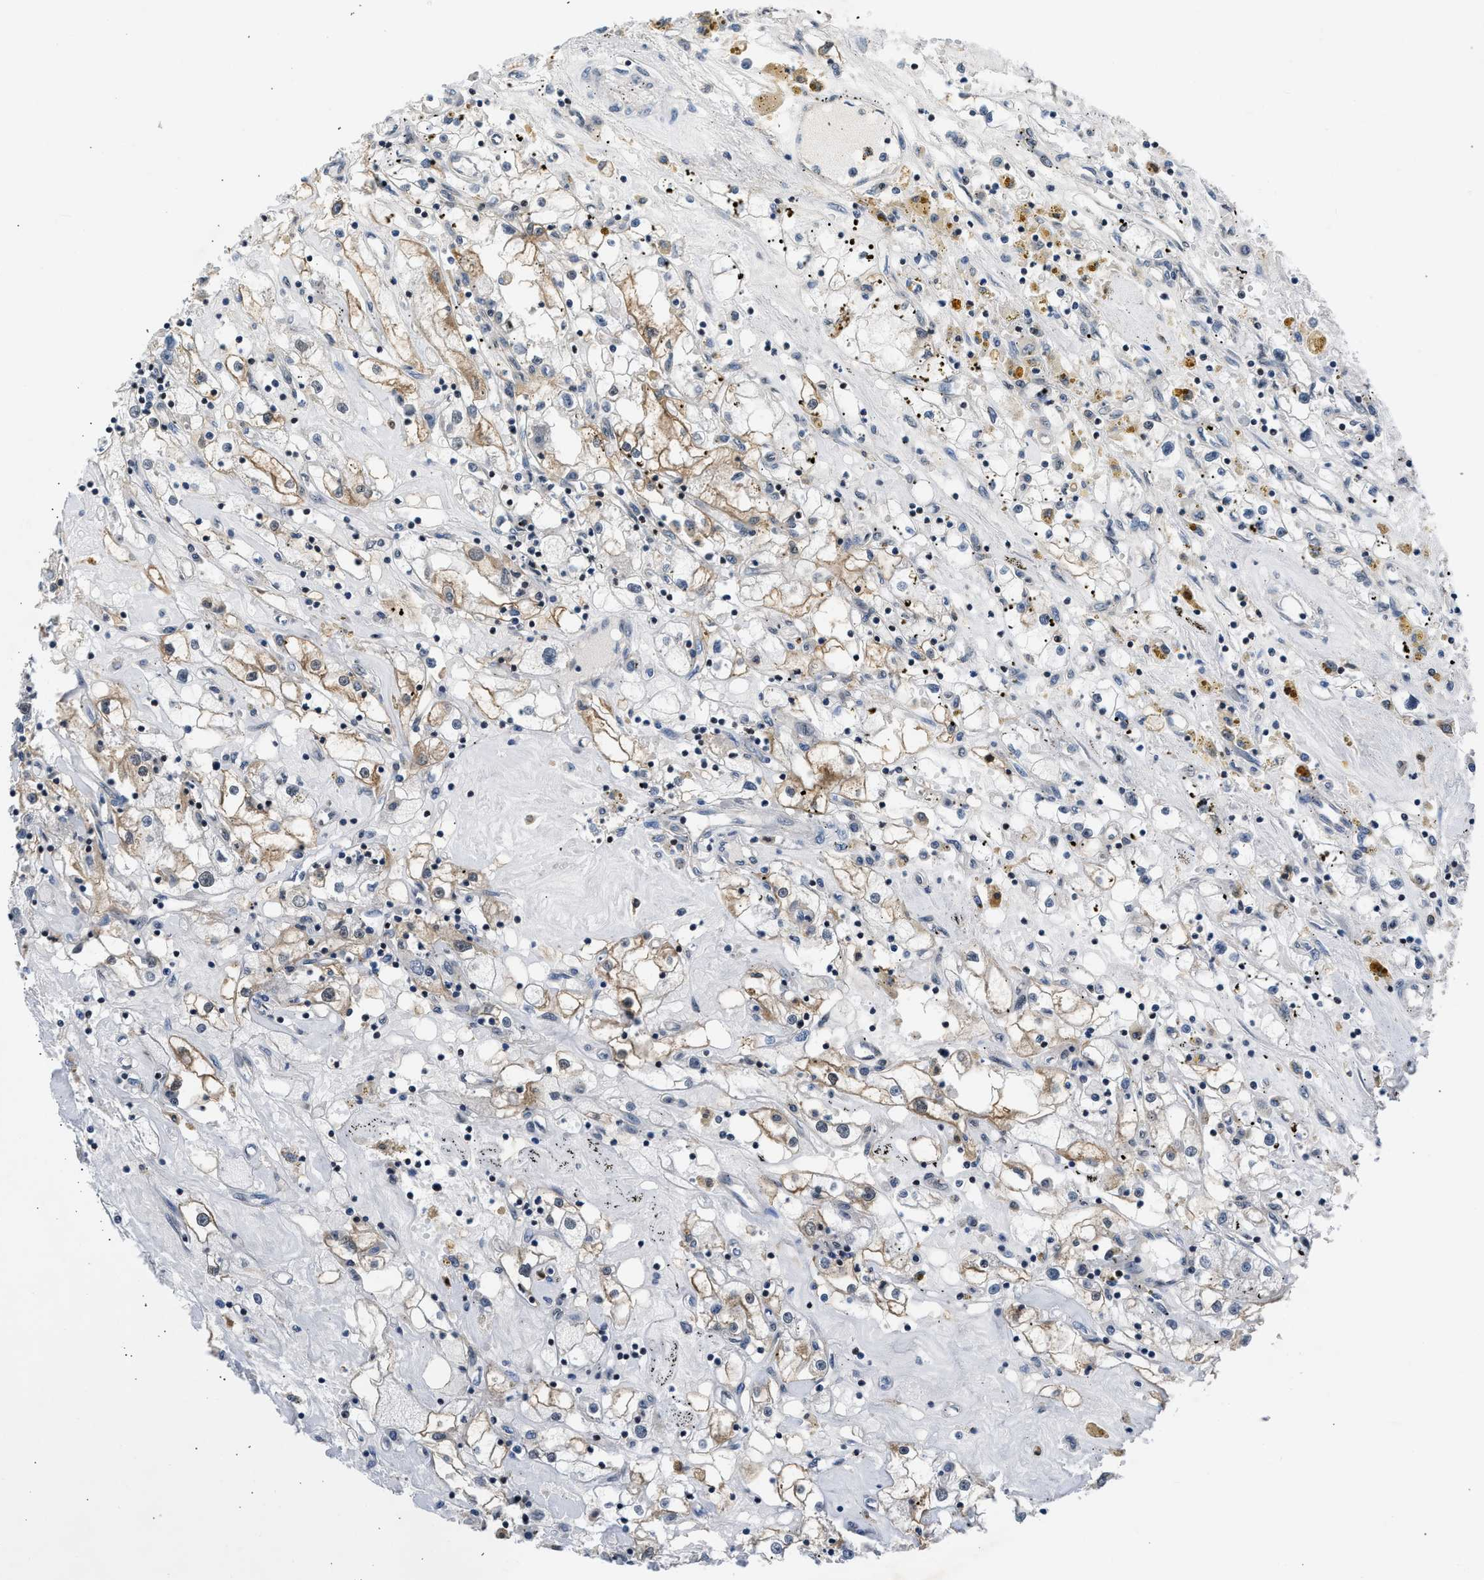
{"staining": {"intensity": "moderate", "quantity": "25%-75%", "location": "cytoplasmic/membranous"}, "tissue": "renal cancer", "cell_type": "Tumor cells", "image_type": "cancer", "snomed": [{"axis": "morphology", "description": "Adenocarcinoma, NOS"}, {"axis": "topography", "description": "Kidney"}], "caption": "A high-resolution micrograph shows immunohistochemistry staining of adenocarcinoma (renal), which exhibits moderate cytoplasmic/membranous expression in about 25%-75% of tumor cells.", "gene": "OLIG3", "patient": {"sex": "male", "age": 56}}